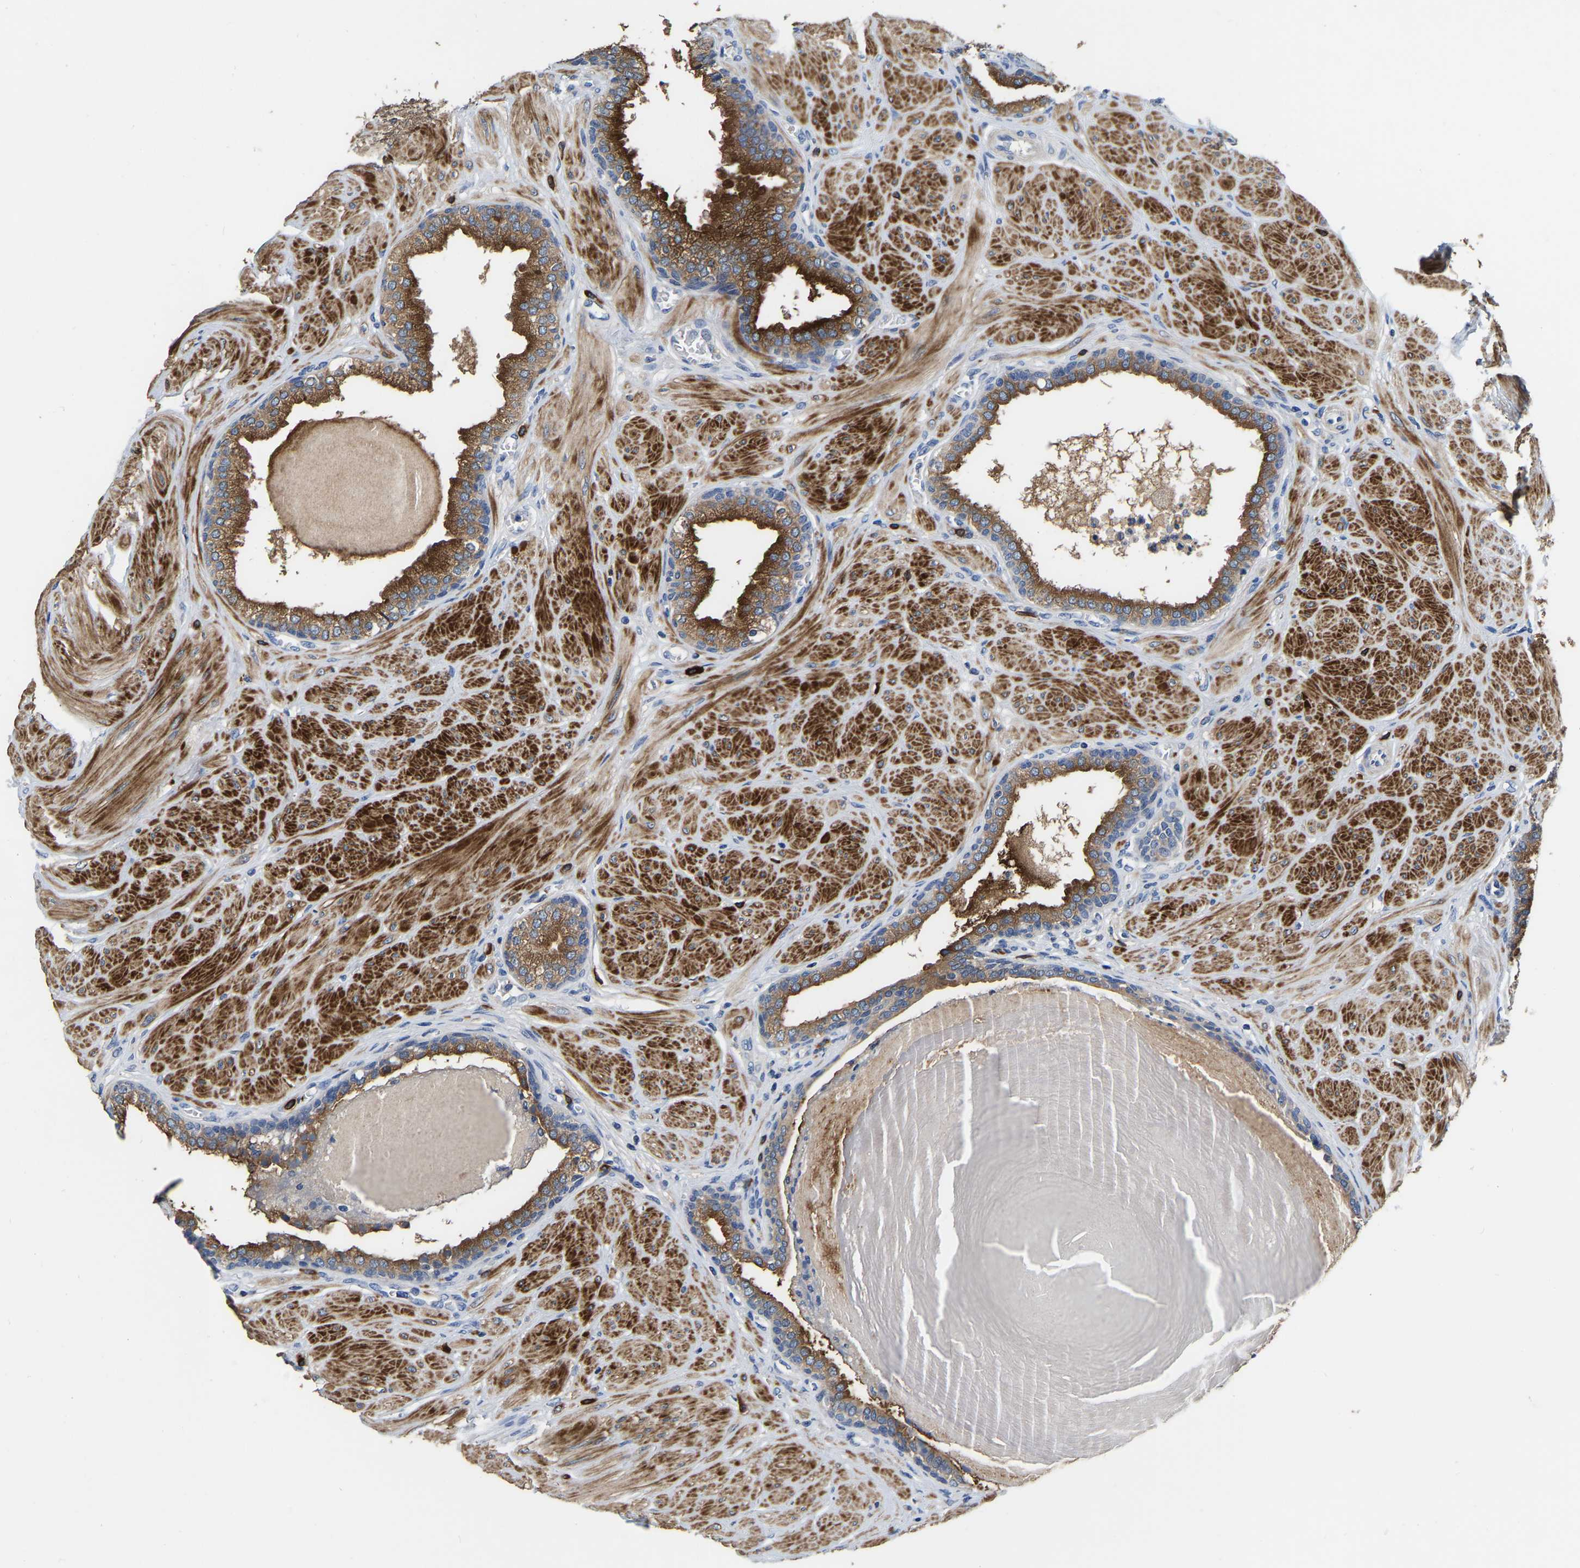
{"staining": {"intensity": "strong", "quantity": ">75%", "location": "cytoplasmic/membranous"}, "tissue": "prostate", "cell_type": "Glandular cells", "image_type": "normal", "snomed": [{"axis": "morphology", "description": "Normal tissue, NOS"}, {"axis": "topography", "description": "Prostate"}], "caption": "There is high levels of strong cytoplasmic/membranous expression in glandular cells of normal prostate, as demonstrated by immunohistochemical staining (brown color).", "gene": "RAB27B", "patient": {"sex": "male", "age": 51}}